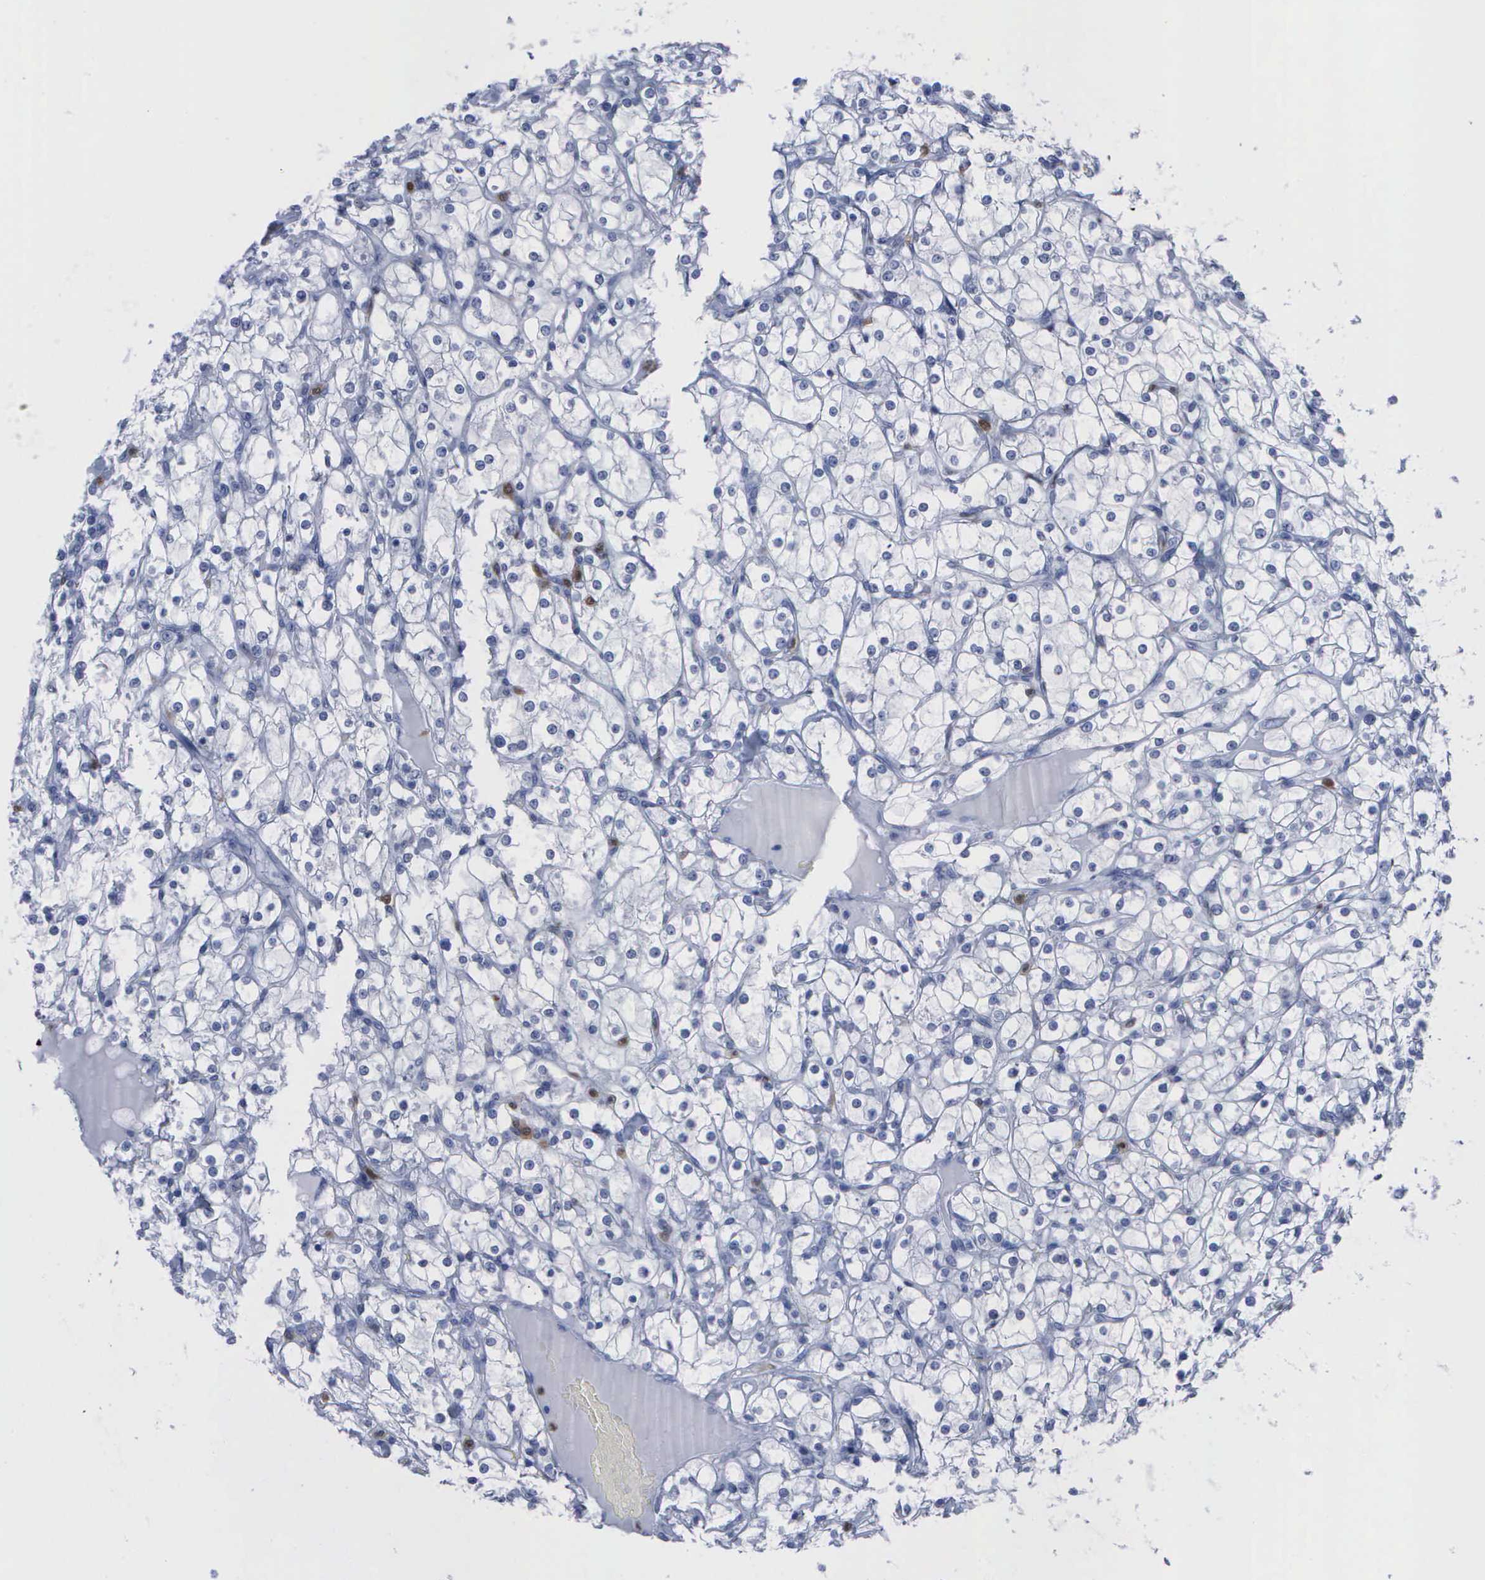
{"staining": {"intensity": "negative", "quantity": "none", "location": "none"}, "tissue": "renal cancer", "cell_type": "Tumor cells", "image_type": "cancer", "snomed": [{"axis": "morphology", "description": "Adenocarcinoma, NOS"}, {"axis": "topography", "description": "Kidney"}], "caption": "A micrograph of adenocarcinoma (renal) stained for a protein demonstrates no brown staining in tumor cells. The staining is performed using DAB (3,3'-diaminobenzidine) brown chromogen with nuclei counter-stained in using hematoxylin.", "gene": "CSTA", "patient": {"sex": "female", "age": 73}}